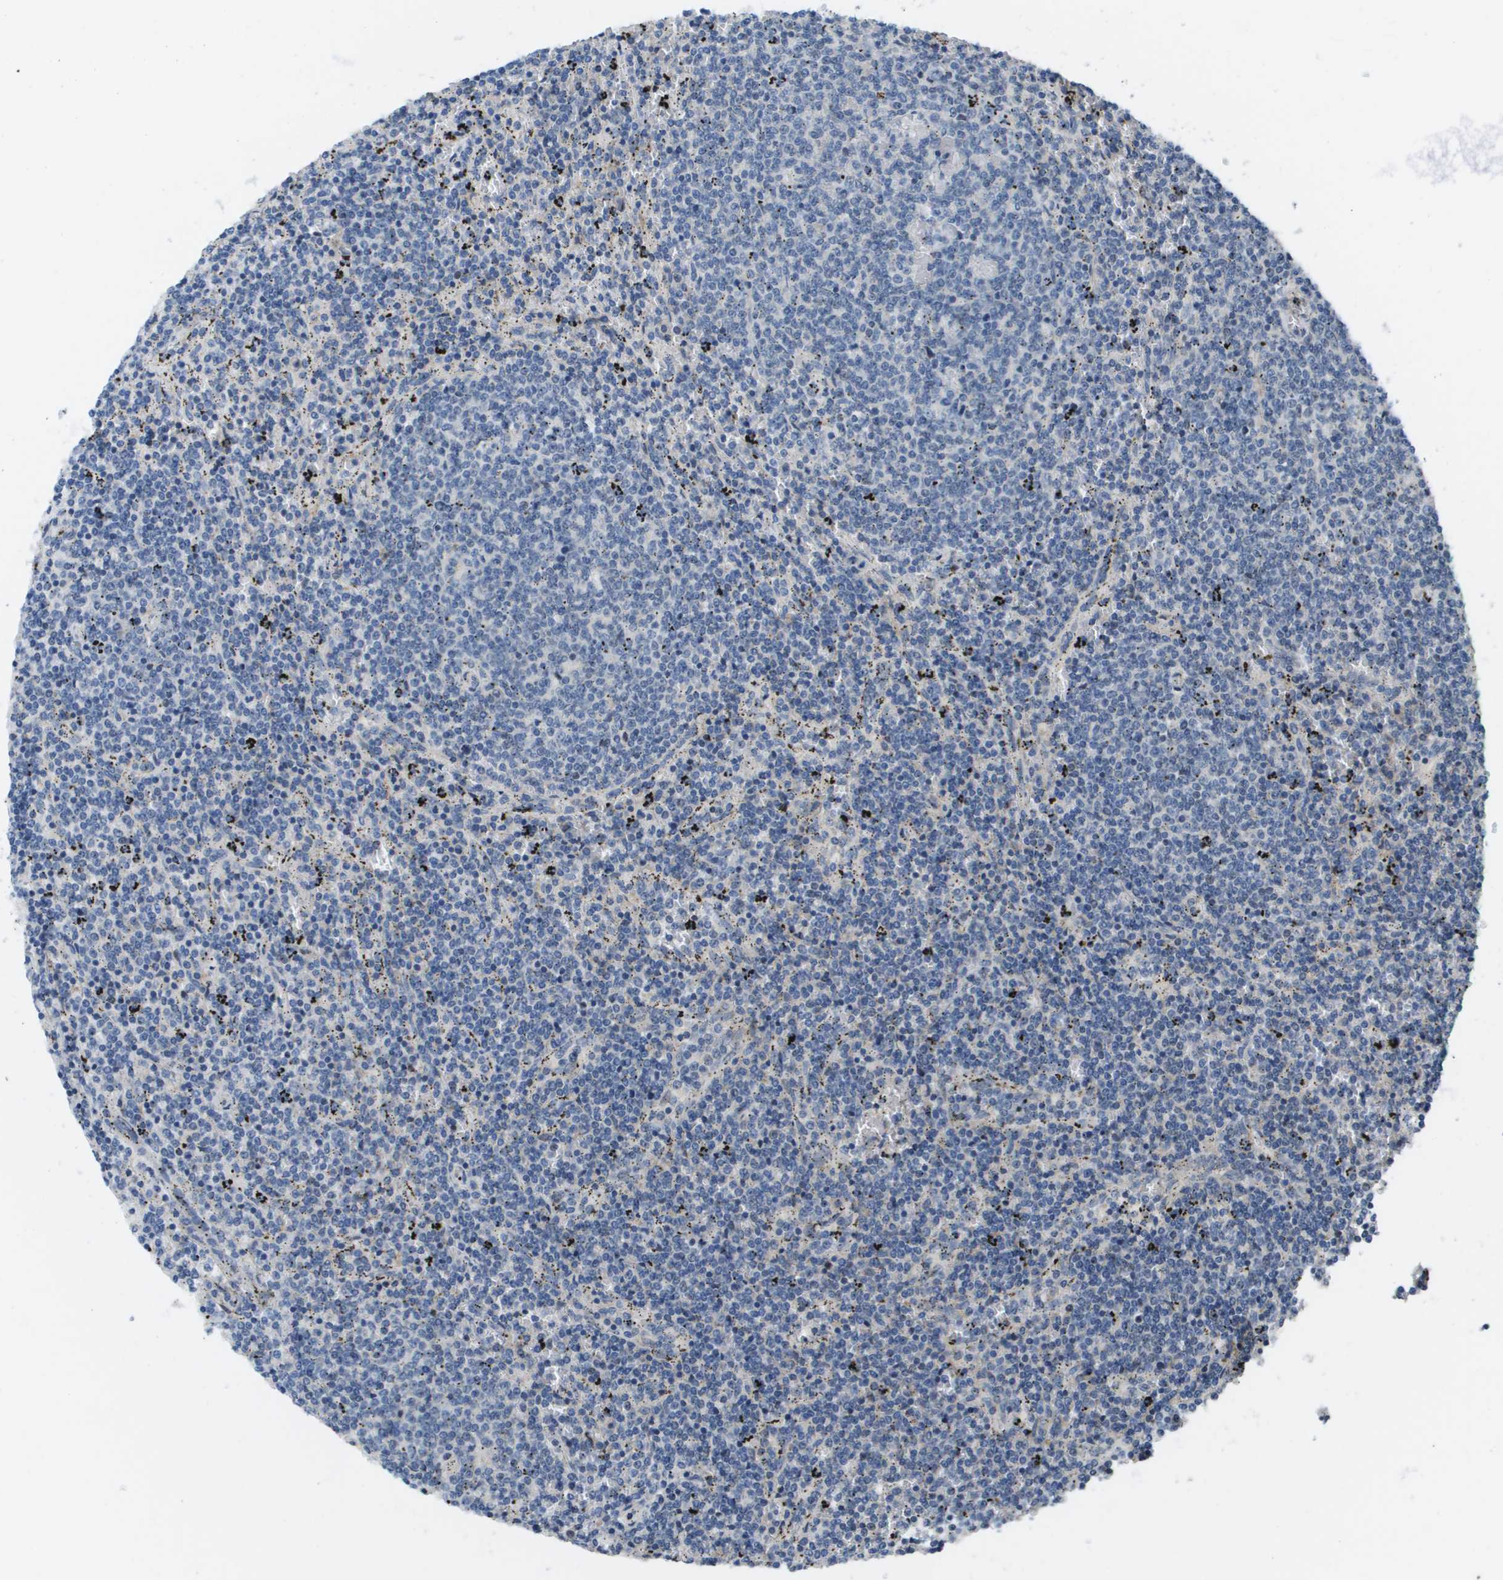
{"staining": {"intensity": "negative", "quantity": "none", "location": "none"}, "tissue": "lymphoma", "cell_type": "Tumor cells", "image_type": "cancer", "snomed": [{"axis": "morphology", "description": "Malignant lymphoma, non-Hodgkin's type, Low grade"}, {"axis": "topography", "description": "Spleen"}], "caption": "Immunohistochemistry (IHC) photomicrograph of neoplastic tissue: human malignant lymphoma, non-Hodgkin's type (low-grade) stained with DAB (3,3'-diaminobenzidine) exhibits no significant protein positivity in tumor cells. The staining was performed using DAB (3,3'-diaminobenzidine) to visualize the protein expression in brown, while the nuclei were stained in blue with hematoxylin (Magnification: 20x).", "gene": "KRT23", "patient": {"sex": "female", "age": 50}}